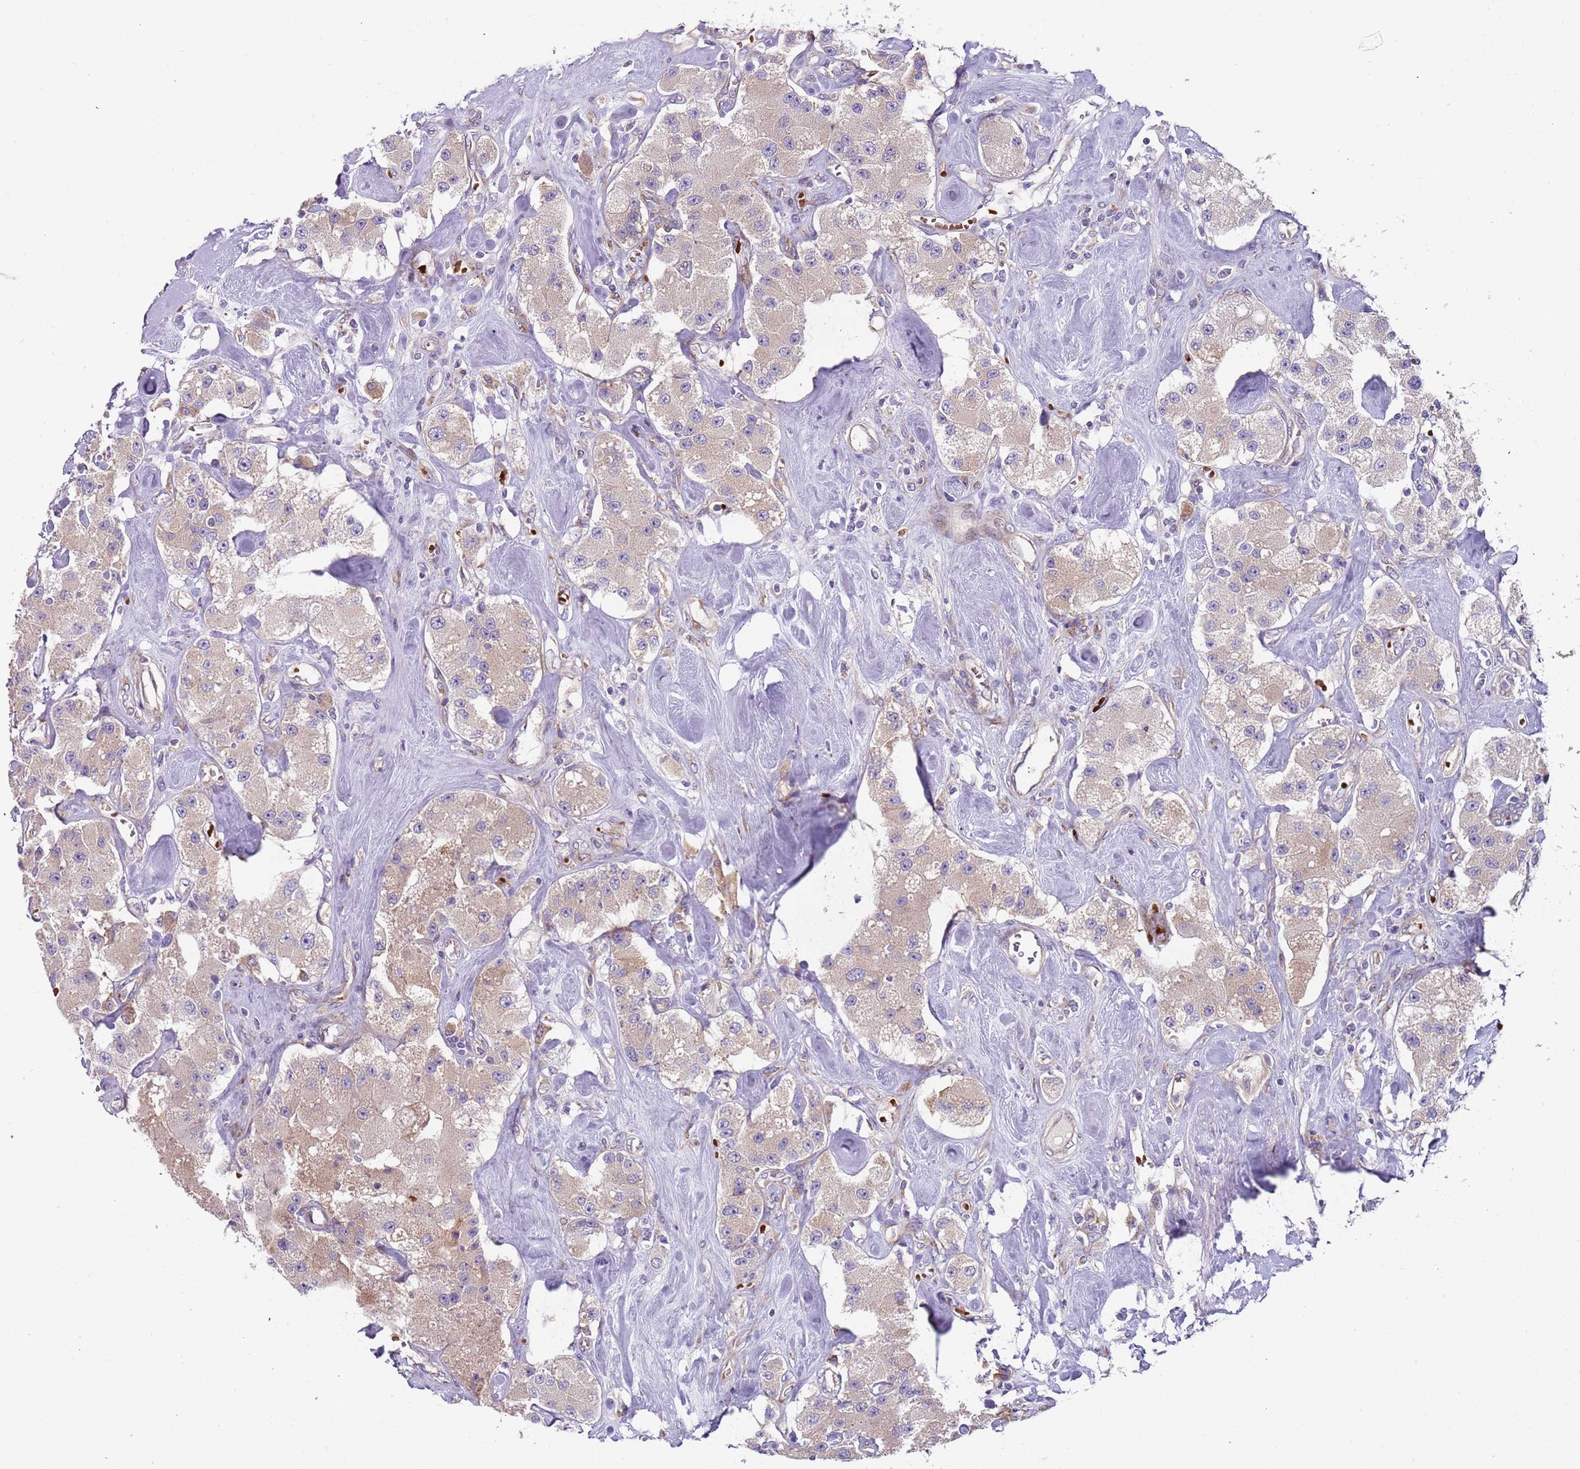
{"staining": {"intensity": "weak", "quantity": "<25%", "location": "cytoplasmic/membranous"}, "tissue": "carcinoid", "cell_type": "Tumor cells", "image_type": "cancer", "snomed": [{"axis": "morphology", "description": "Carcinoid, malignant, NOS"}, {"axis": "topography", "description": "Pancreas"}], "caption": "The image demonstrates no staining of tumor cells in carcinoid.", "gene": "VWCE", "patient": {"sex": "male", "age": 41}}